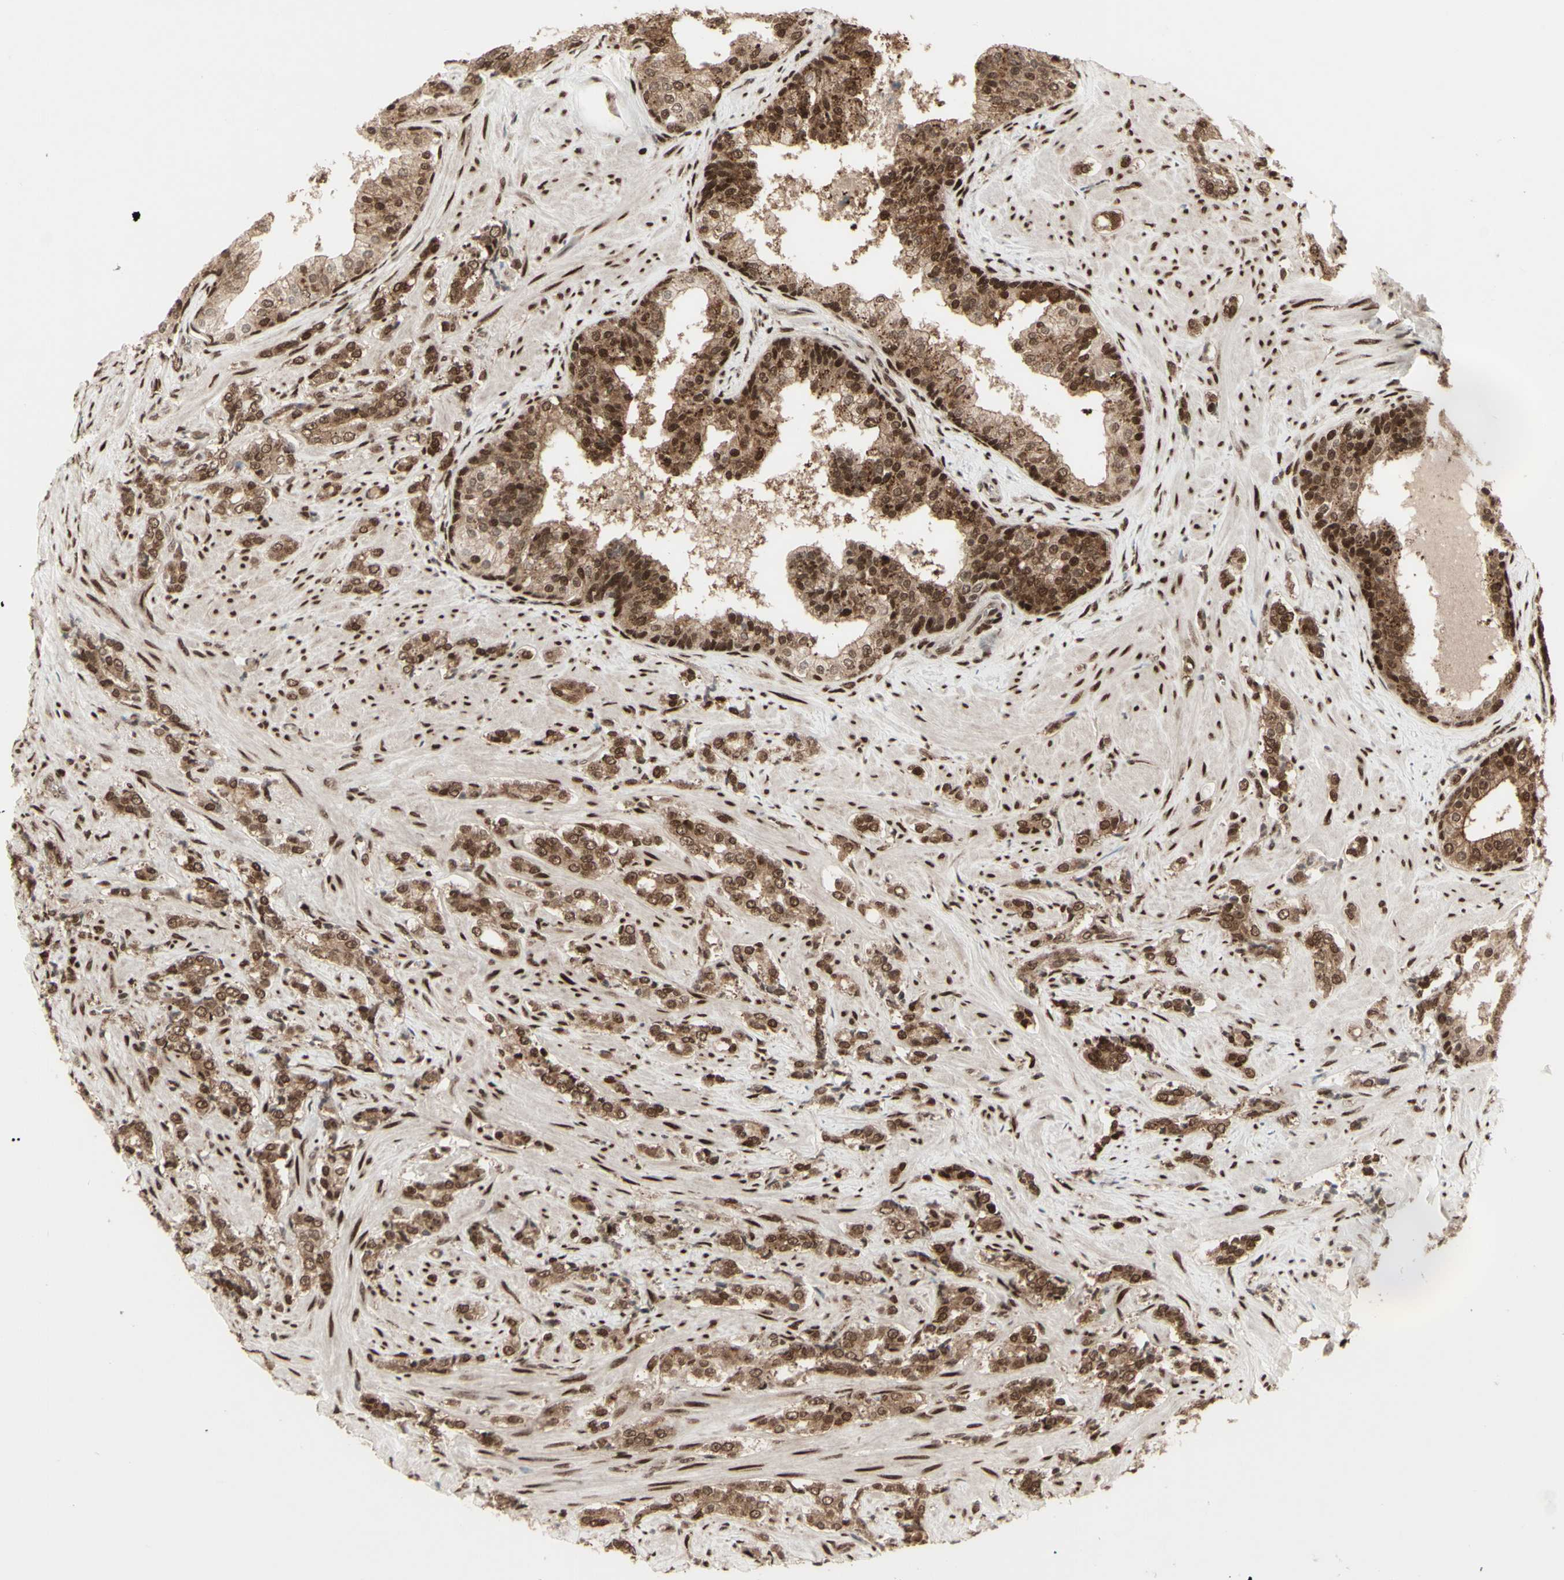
{"staining": {"intensity": "moderate", "quantity": ">75%", "location": "cytoplasmic/membranous,nuclear"}, "tissue": "prostate cancer", "cell_type": "Tumor cells", "image_type": "cancer", "snomed": [{"axis": "morphology", "description": "Adenocarcinoma, Low grade"}, {"axis": "topography", "description": "Prostate"}], "caption": "High-magnification brightfield microscopy of low-grade adenocarcinoma (prostate) stained with DAB (3,3'-diaminobenzidine) (brown) and counterstained with hematoxylin (blue). tumor cells exhibit moderate cytoplasmic/membranous and nuclear staining is present in about>75% of cells. (IHC, brightfield microscopy, high magnification).", "gene": "CBX1", "patient": {"sex": "male", "age": 60}}